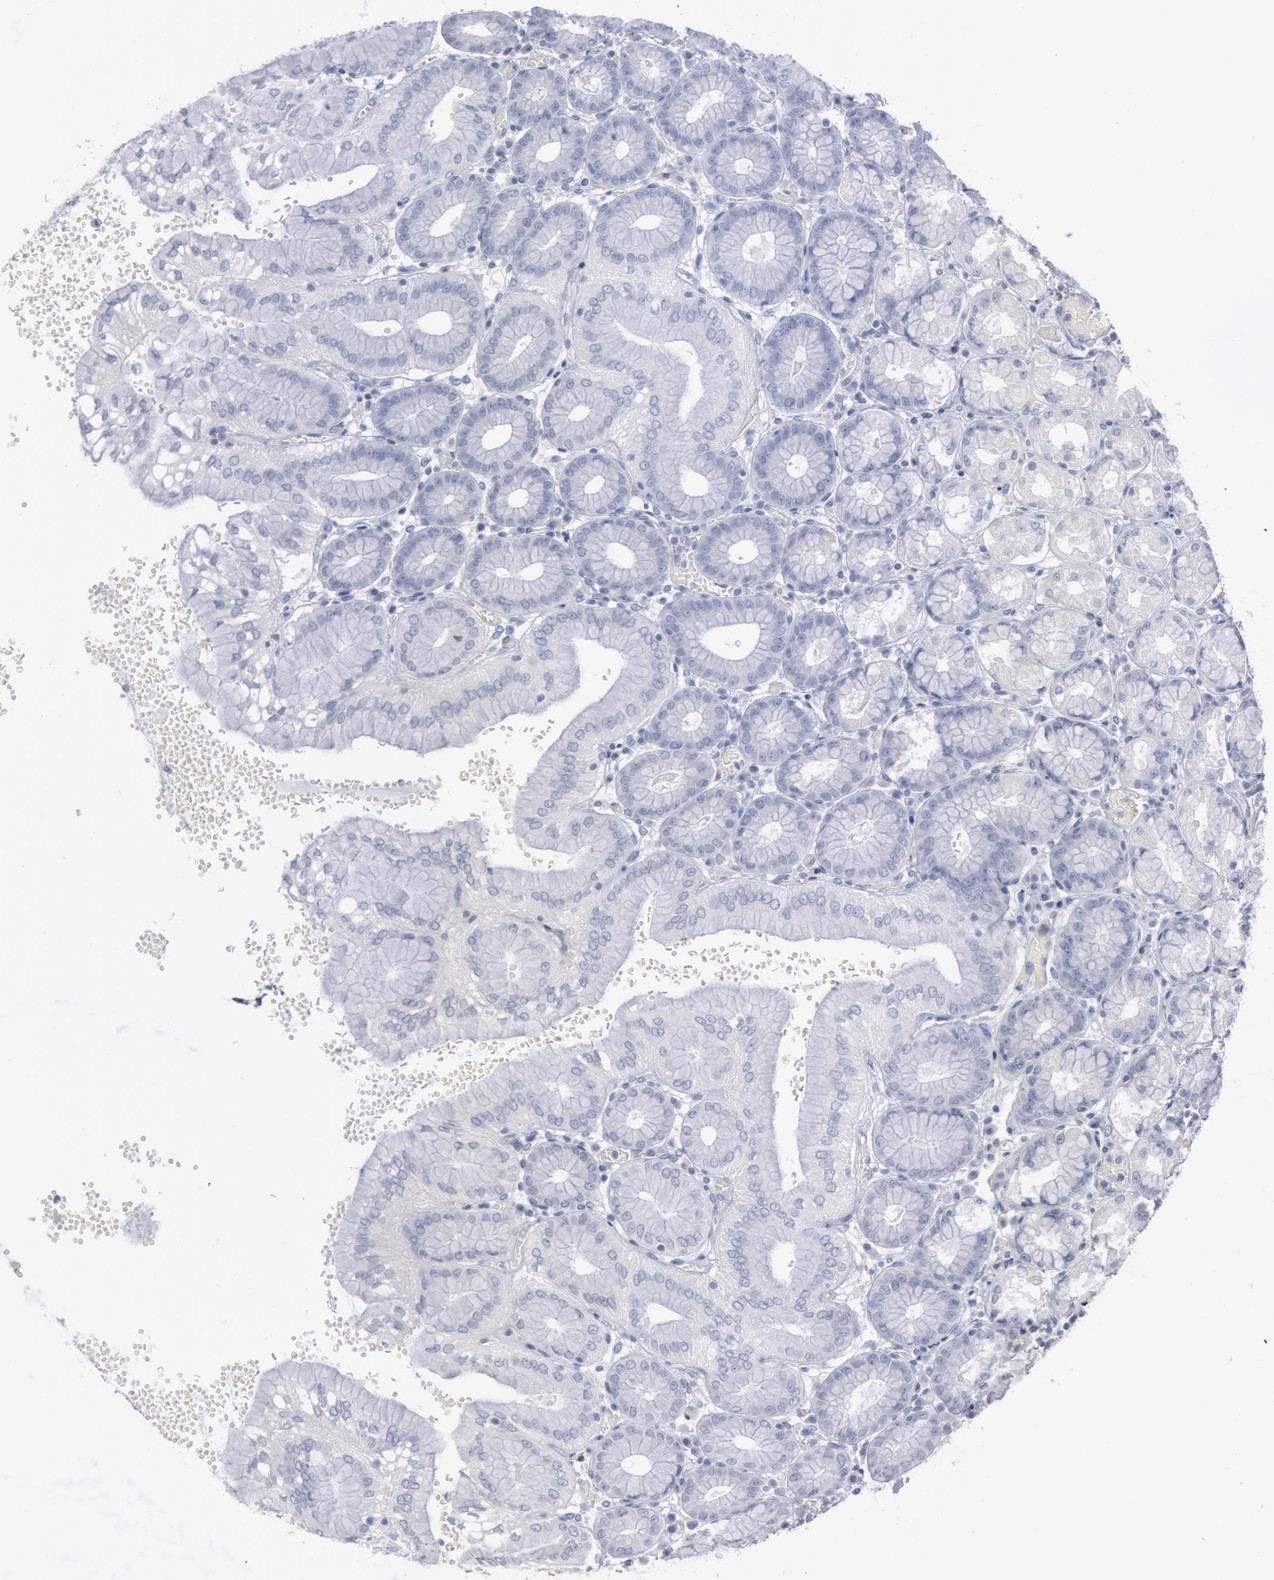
{"staining": {"intensity": "negative", "quantity": "none", "location": "none"}, "tissue": "stomach", "cell_type": "Glandular cells", "image_type": "normal", "snomed": [{"axis": "morphology", "description": "Normal tissue, NOS"}, {"axis": "topography", "description": "Stomach, upper"}, {"axis": "topography", "description": "Stomach"}], "caption": "Human stomach stained for a protein using immunohistochemistry (IHC) displays no positivity in glandular cells.", "gene": "DMC1", "patient": {"sex": "male", "age": 76}}